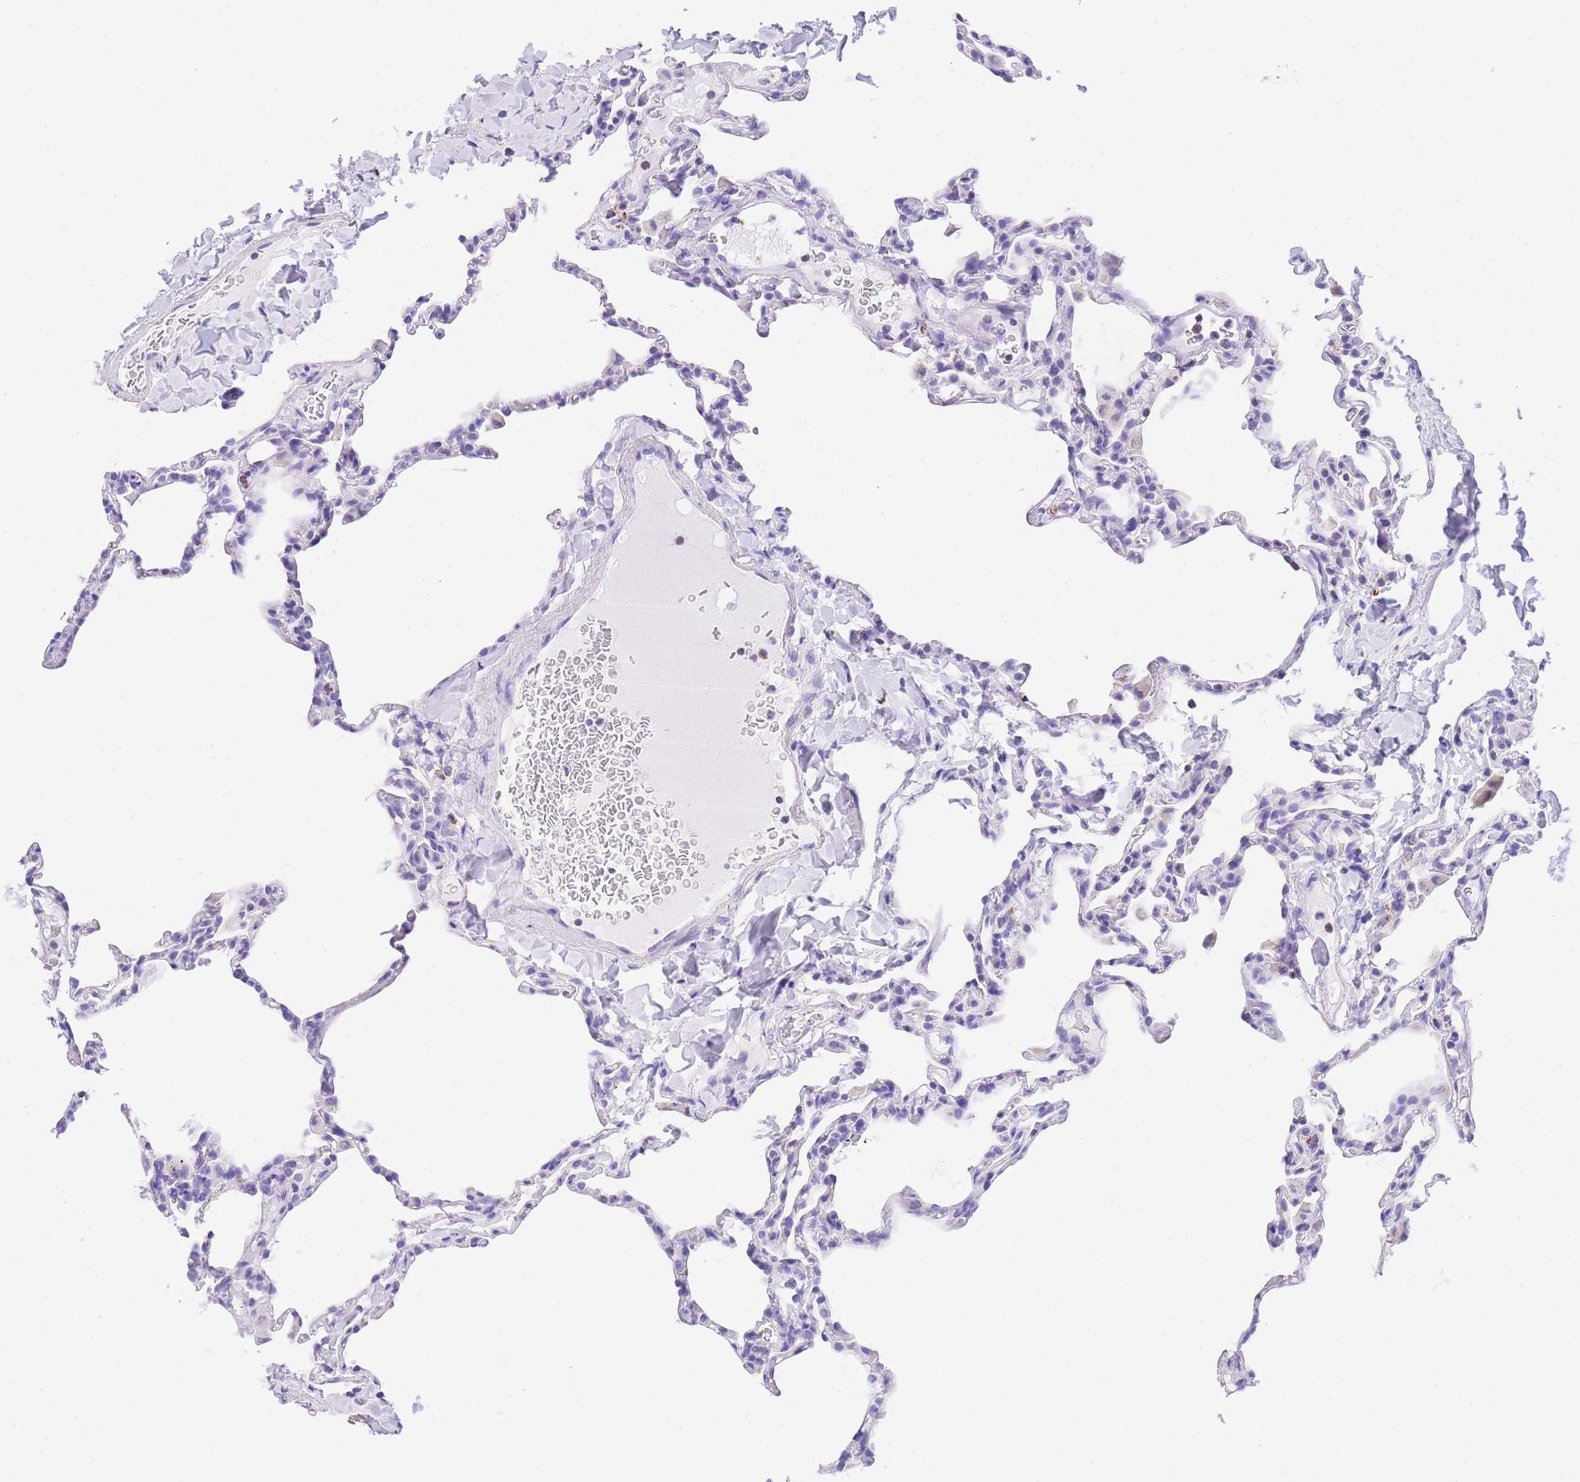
{"staining": {"intensity": "negative", "quantity": "none", "location": "none"}, "tissue": "lung", "cell_type": "Alveolar cells", "image_type": "normal", "snomed": [{"axis": "morphology", "description": "Normal tissue, NOS"}, {"axis": "topography", "description": "Lung"}], "caption": "DAB immunohistochemical staining of normal lung shows no significant expression in alveolar cells.", "gene": "NKD2", "patient": {"sex": "male", "age": 20}}